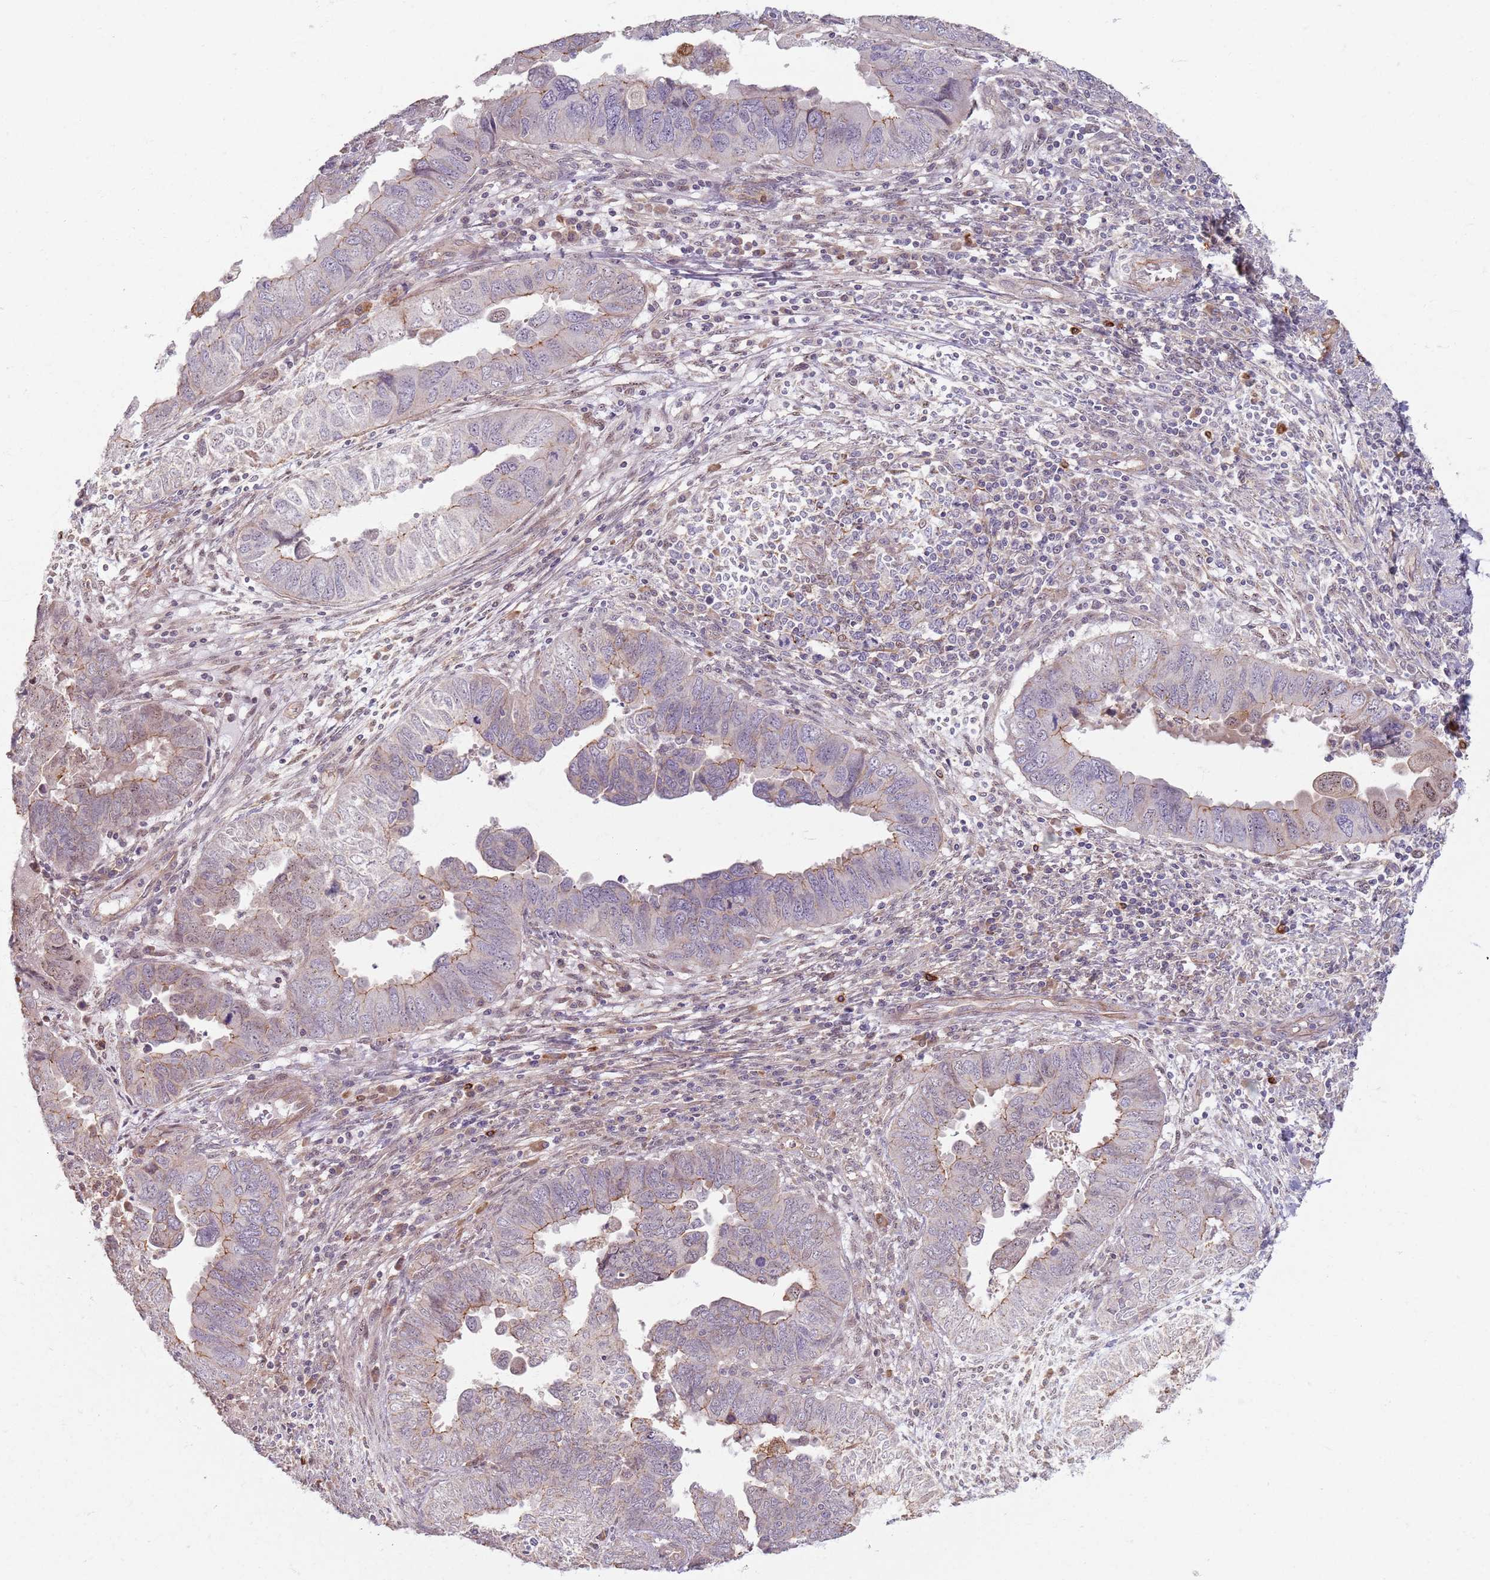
{"staining": {"intensity": "weak", "quantity": "25%-75%", "location": "cytoplasmic/membranous"}, "tissue": "endometrial cancer", "cell_type": "Tumor cells", "image_type": "cancer", "snomed": [{"axis": "morphology", "description": "Adenocarcinoma, NOS"}, {"axis": "topography", "description": "Endometrium"}], "caption": "Weak cytoplasmic/membranous staining is present in approximately 25%-75% of tumor cells in endometrial adenocarcinoma.", "gene": "KCNA5", "patient": {"sex": "female", "age": 79}}